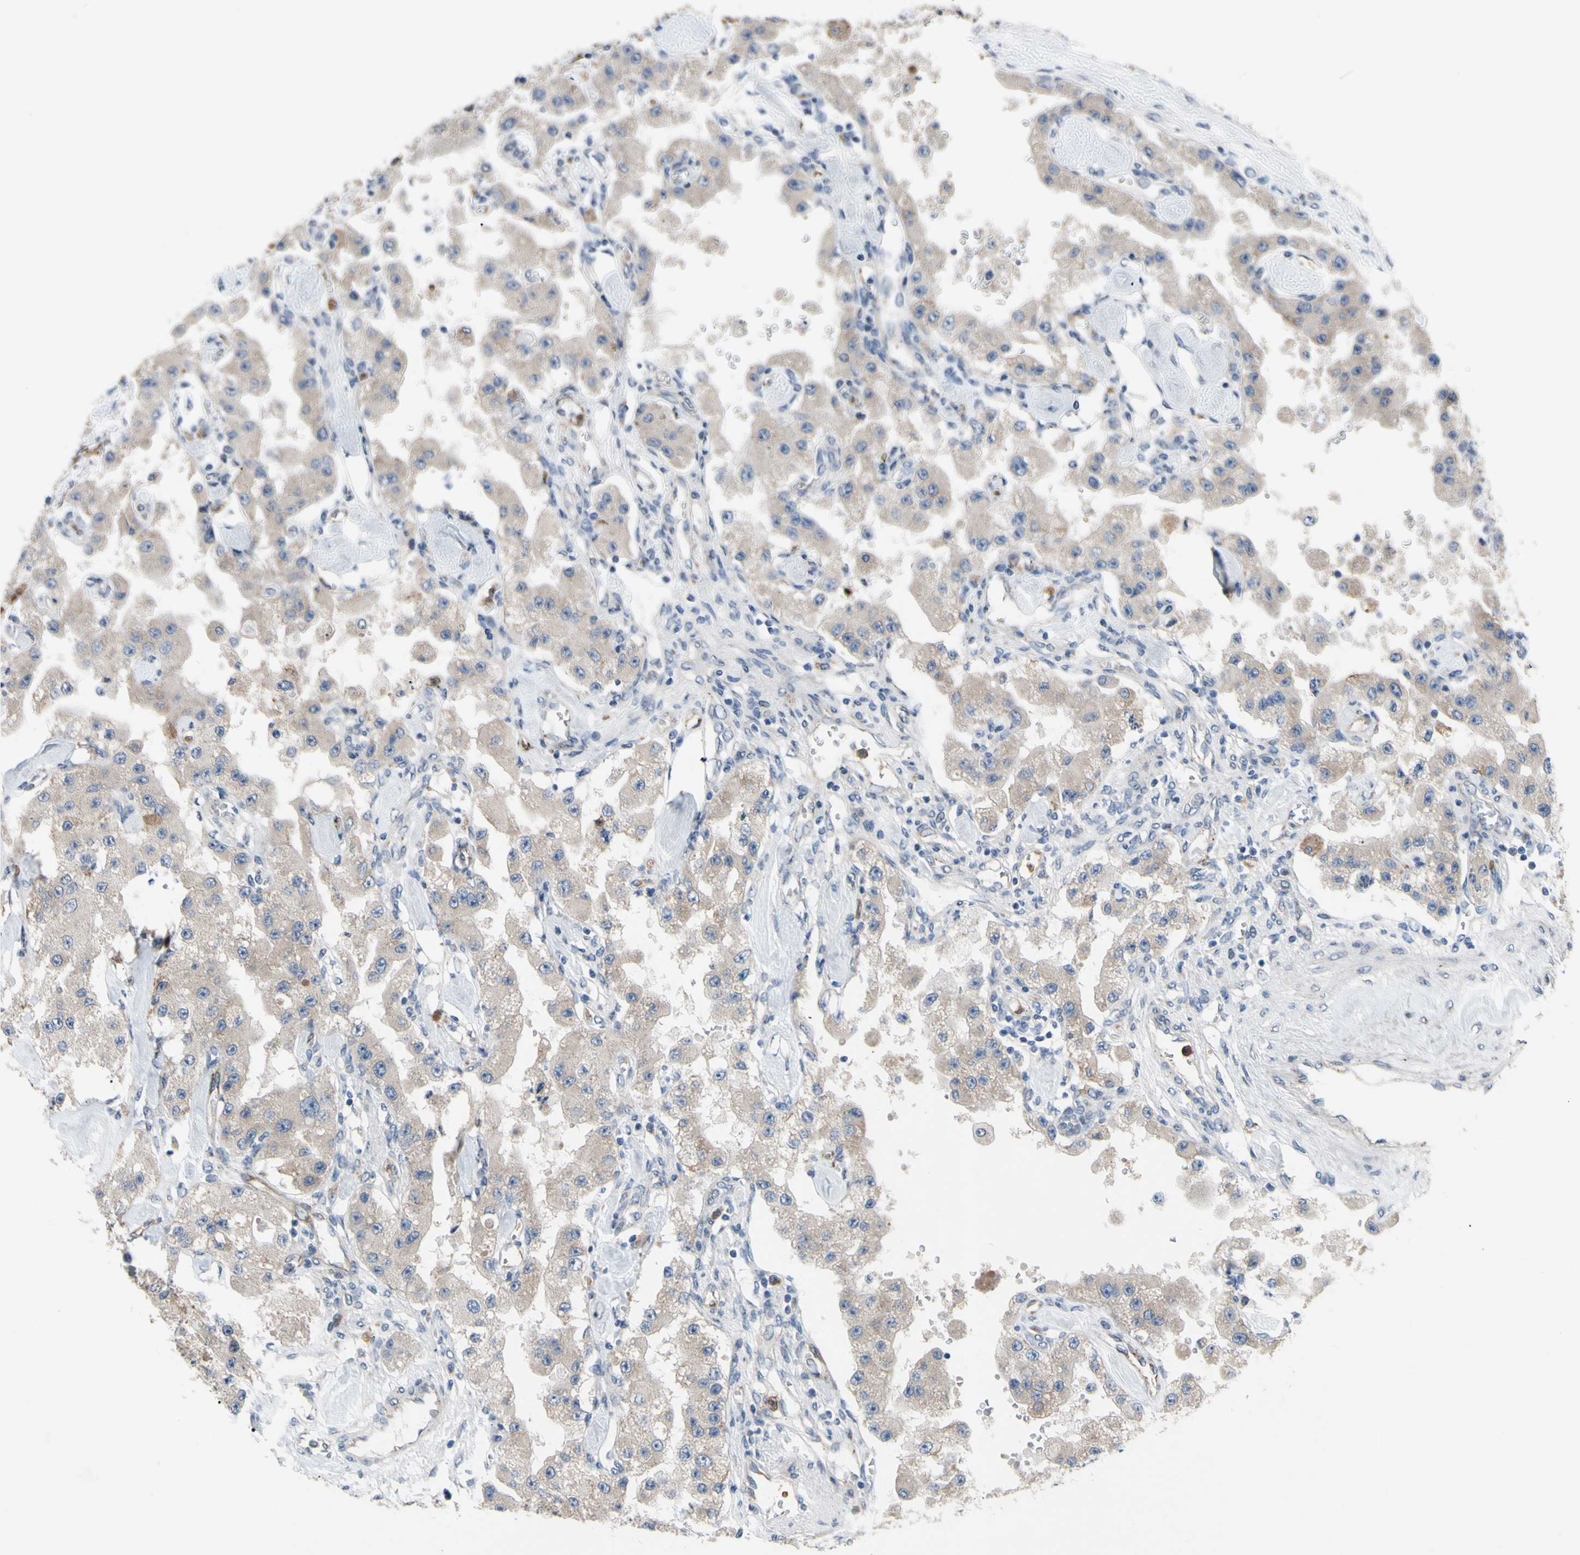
{"staining": {"intensity": "weak", "quantity": ">75%", "location": "cytoplasmic/membranous"}, "tissue": "carcinoid", "cell_type": "Tumor cells", "image_type": "cancer", "snomed": [{"axis": "morphology", "description": "Carcinoid, malignant, NOS"}, {"axis": "topography", "description": "Pancreas"}], "caption": "Immunohistochemical staining of malignant carcinoid shows low levels of weak cytoplasmic/membranous protein expression in about >75% of tumor cells. The protein is stained brown, and the nuclei are stained in blue (DAB (3,3'-diaminobenzidine) IHC with brightfield microscopy, high magnification).", "gene": "GRAMD2B", "patient": {"sex": "male", "age": 41}}